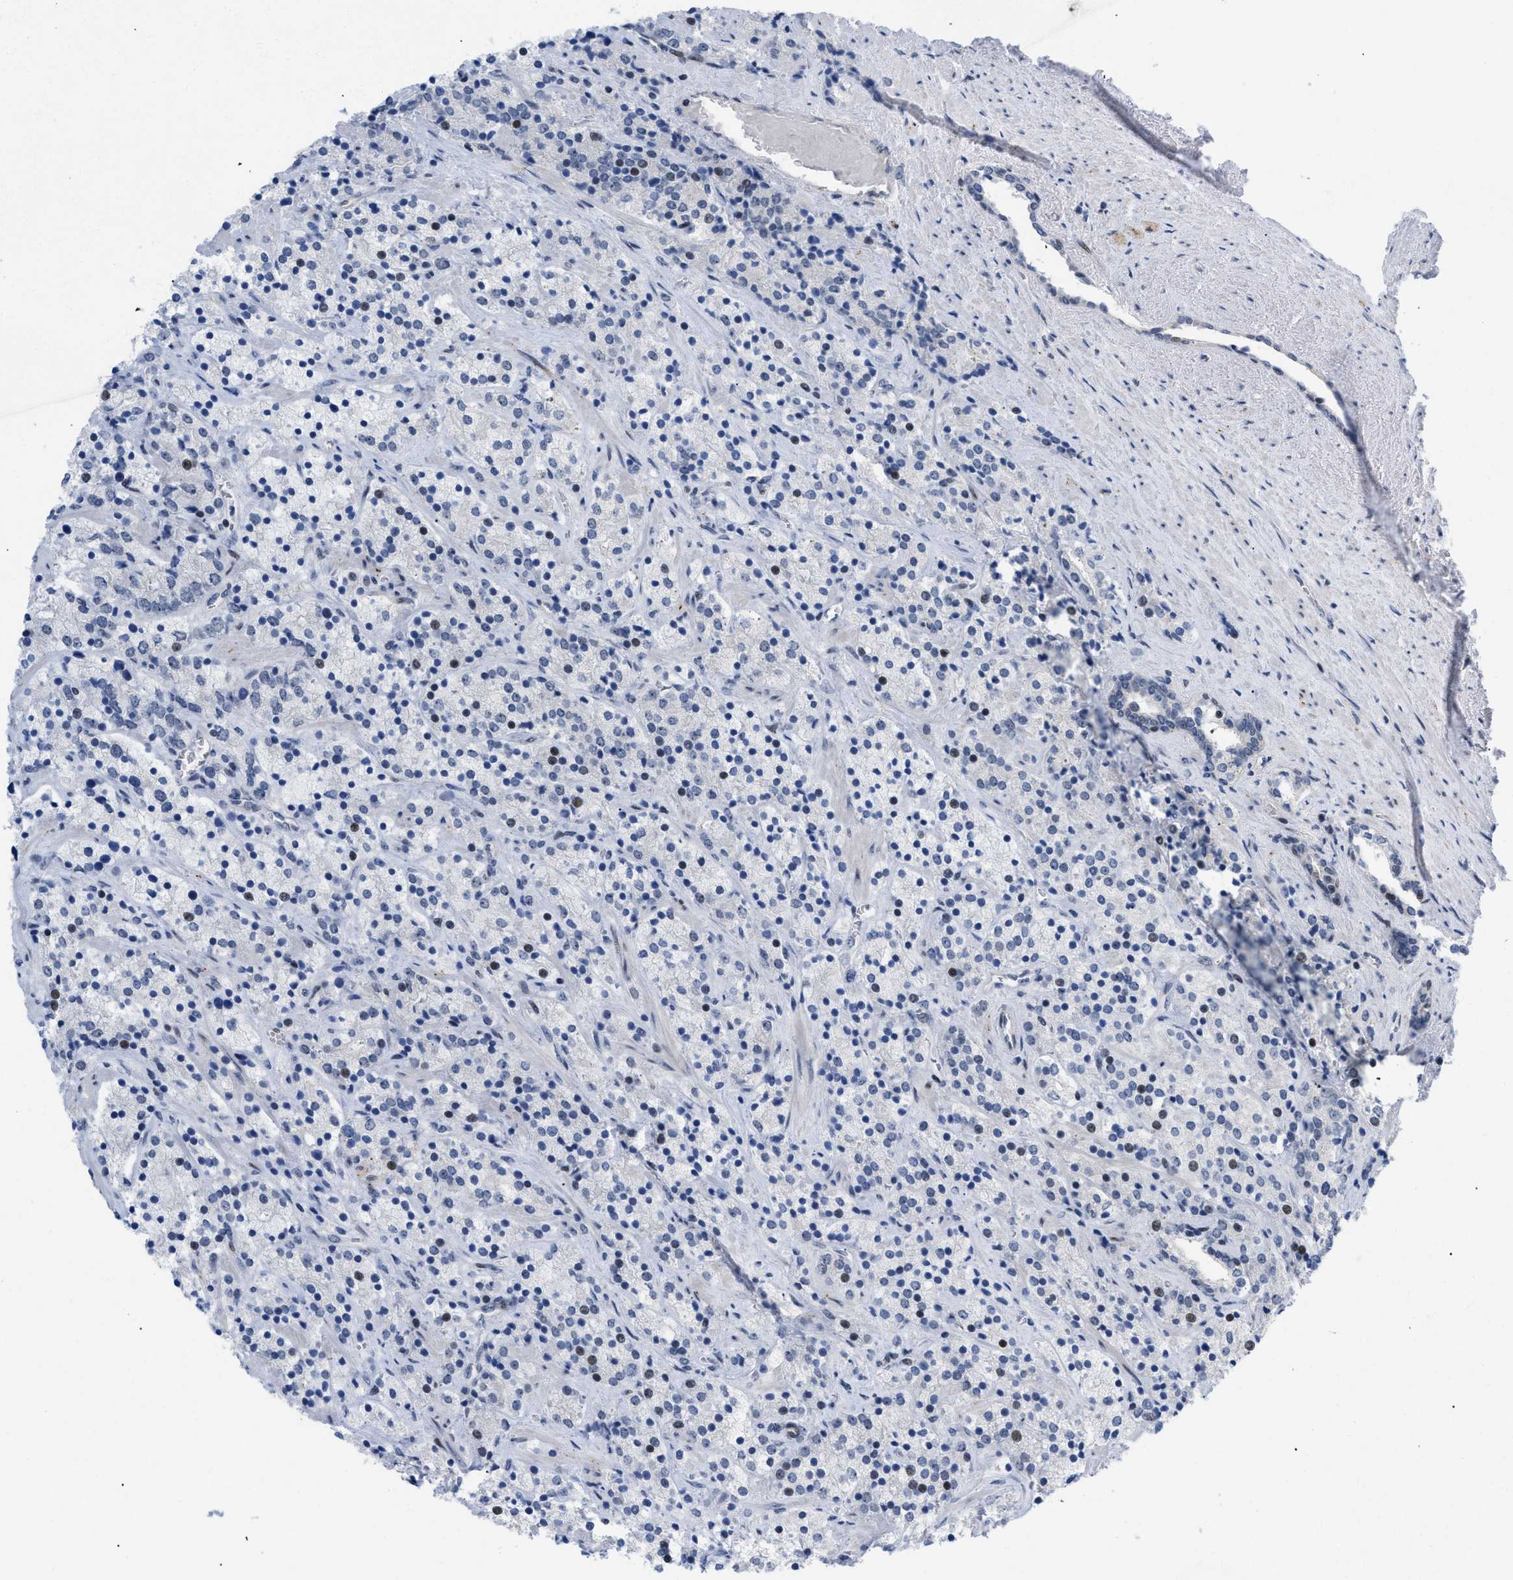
{"staining": {"intensity": "weak", "quantity": "<25%", "location": "nuclear"}, "tissue": "prostate cancer", "cell_type": "Tumor cells", "image_type": "cancer", "snomed": [{"axis": "morphology", "description": "Adenocarcinoma, High grade"}, {"axis": "topography", "description": "Prostate"}], "caption": "A high-resolution image shows immunohistochemistry (IHC) staining of adenocarcinoma (high-grade) (prostate), which displays no significant staining in tumor cells.", "gene": "MED1", "patient": {"sex": "male", "age": 71}}